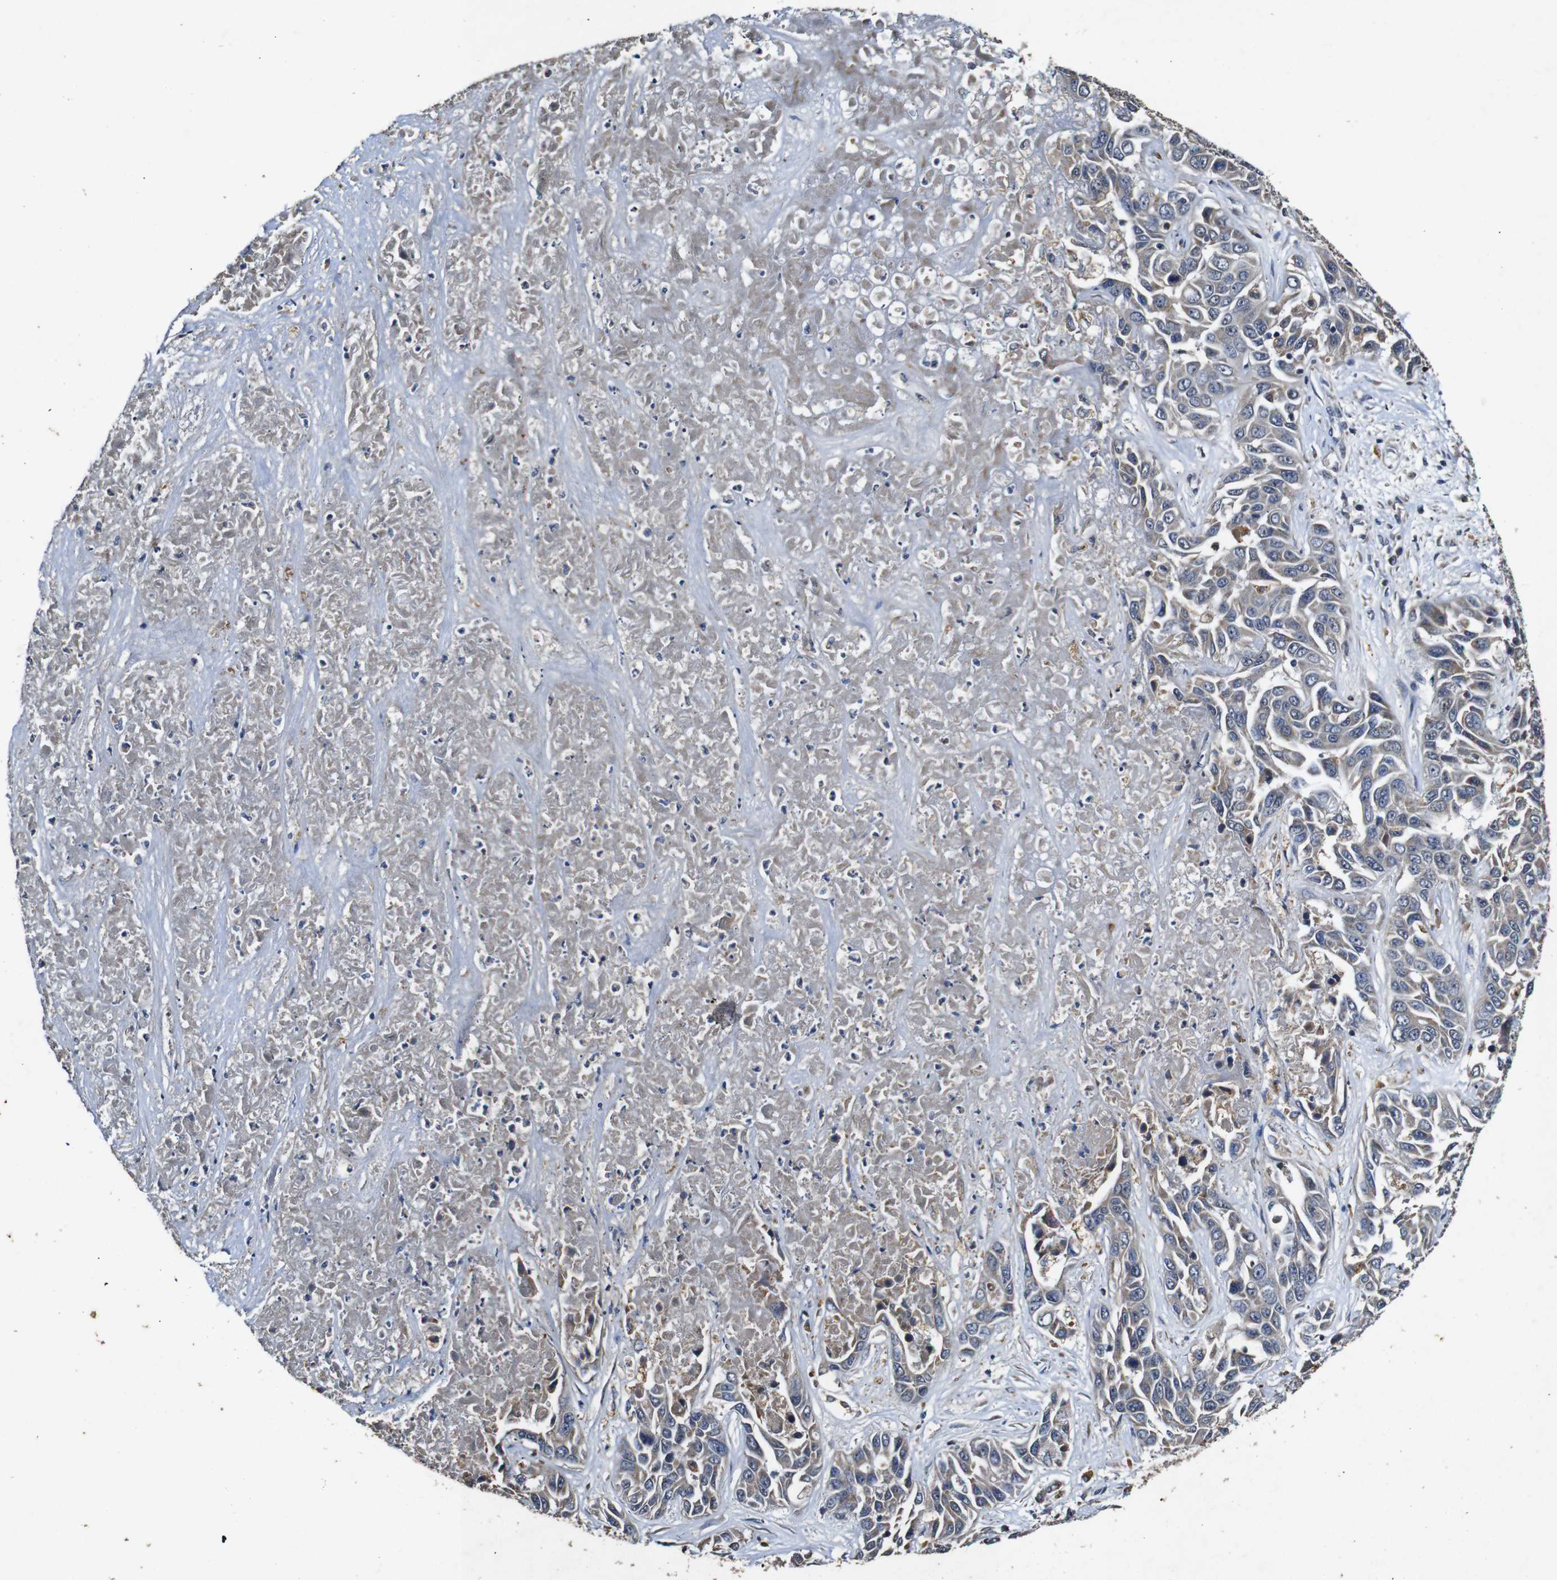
{"staining": {"intensity": "weak", "quantity": "25%-75%", "location": "cytoplasmic/membranous"}, "tissue": "liver cancer", "cell_type": "Tumor cells", "image_type": "cancer", "snomed": [{"axis": "morphology", "description": "Cholangiocarcinoma"}, {"axis": "topography", "description": "Liver"}], "caption": "This histopathology image exhibits IHC staining of cholangiocarcinoma (liver), with low weak cytoplasmic/membranous expression in approximately 25%-75% of tumor cells.", "gene": "MAGI2", "patient": {"sex": "female", "age": 52}}